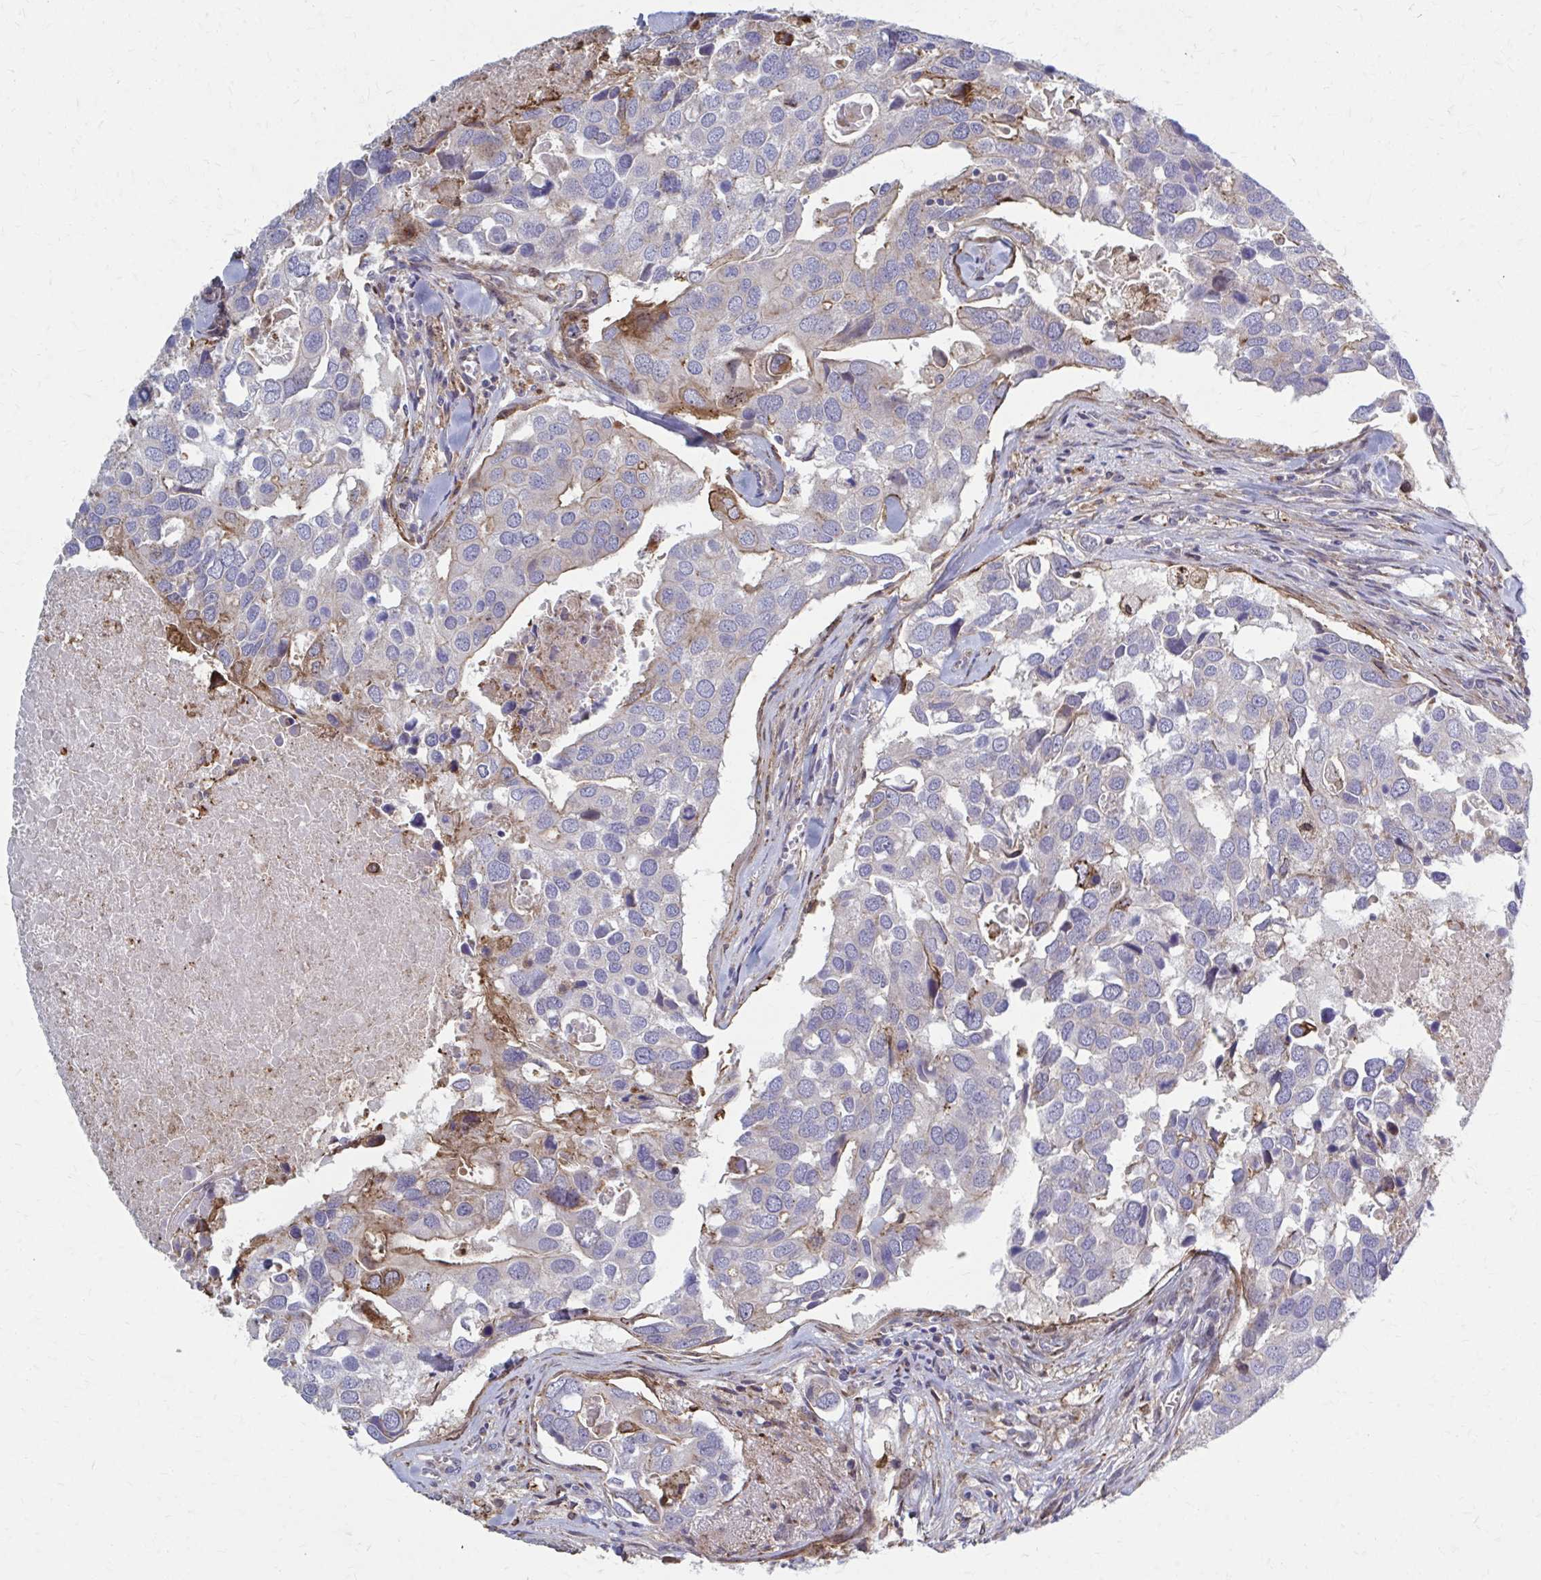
{"staining": {"intensity": "weak", "quantity": "<25%", "location": "cytoplasmic/membranous"}, "tissue": "breast cancer", "cell_type": "Tumor cells", "image_type": "cancer", "snomed": [{"axis": "morphology", "description": "Duct carcinoma"}, {"axis": "topography", "description": "Breast"}], "caption": "Immunohistochemical staining of human breast intraductal carcinoma displays no significant expression in tumor cells. Nuclei are stained in blue.", "gene": "MMP14", "patient": {"sex": "female", "age": 83}}